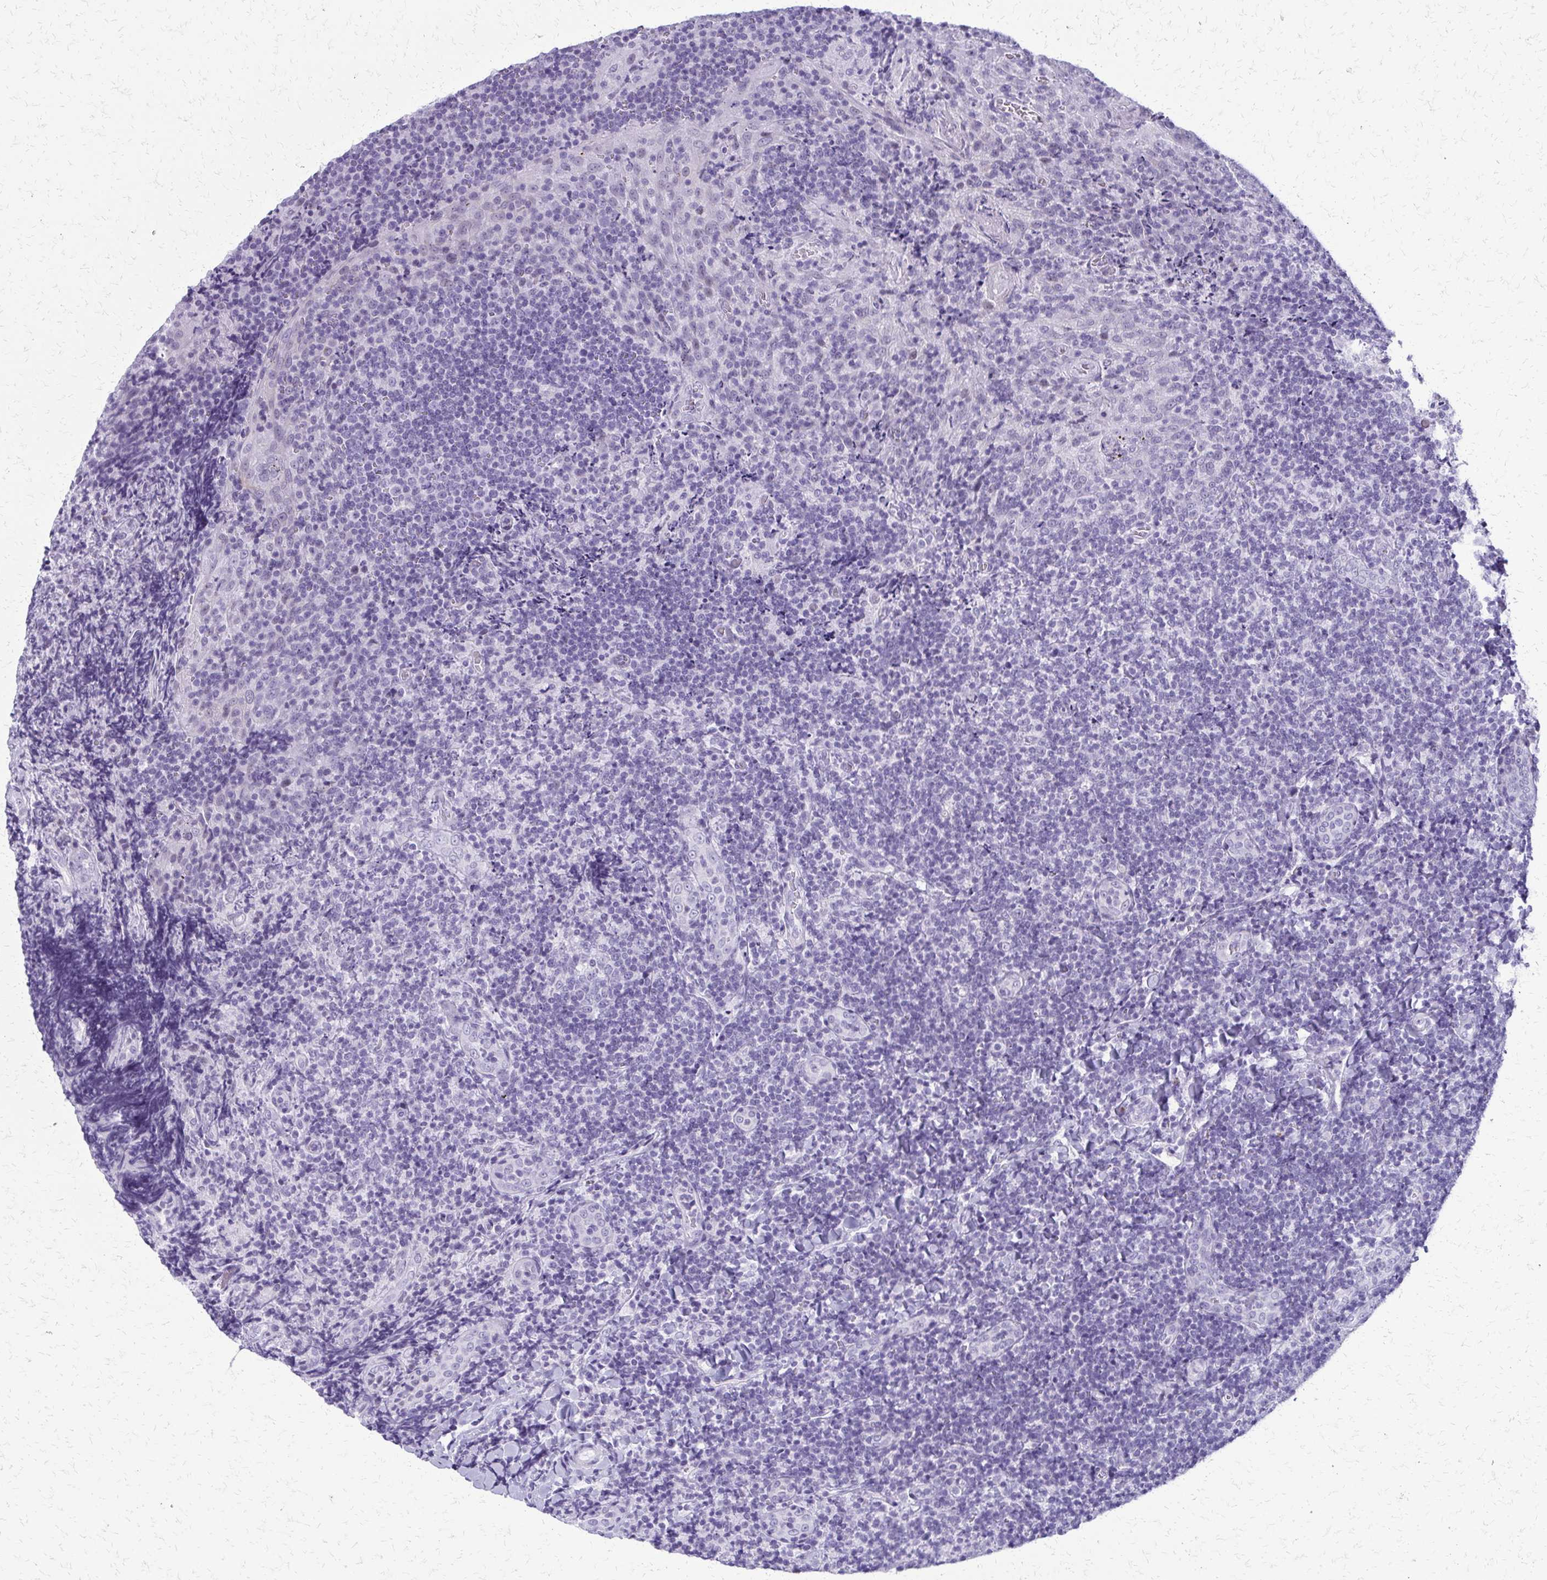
{"staining": {"intensity": "negative", "quantity": "none", "location": "none"}, "tissue": "tonsil", "cell_type": "Germinal center cells", "image_type": "normal", "snomed": [{"axis": "morphology", "description": "Normal tissue, NOS"}, {"axis": "topography", "description": "Tonsil"}], "caption": "IHC of unremarkable tonsil shows no positivity in germinal center cells.", "gene": "FAM162B", "patient": {"sex": "male", "age": 17}}